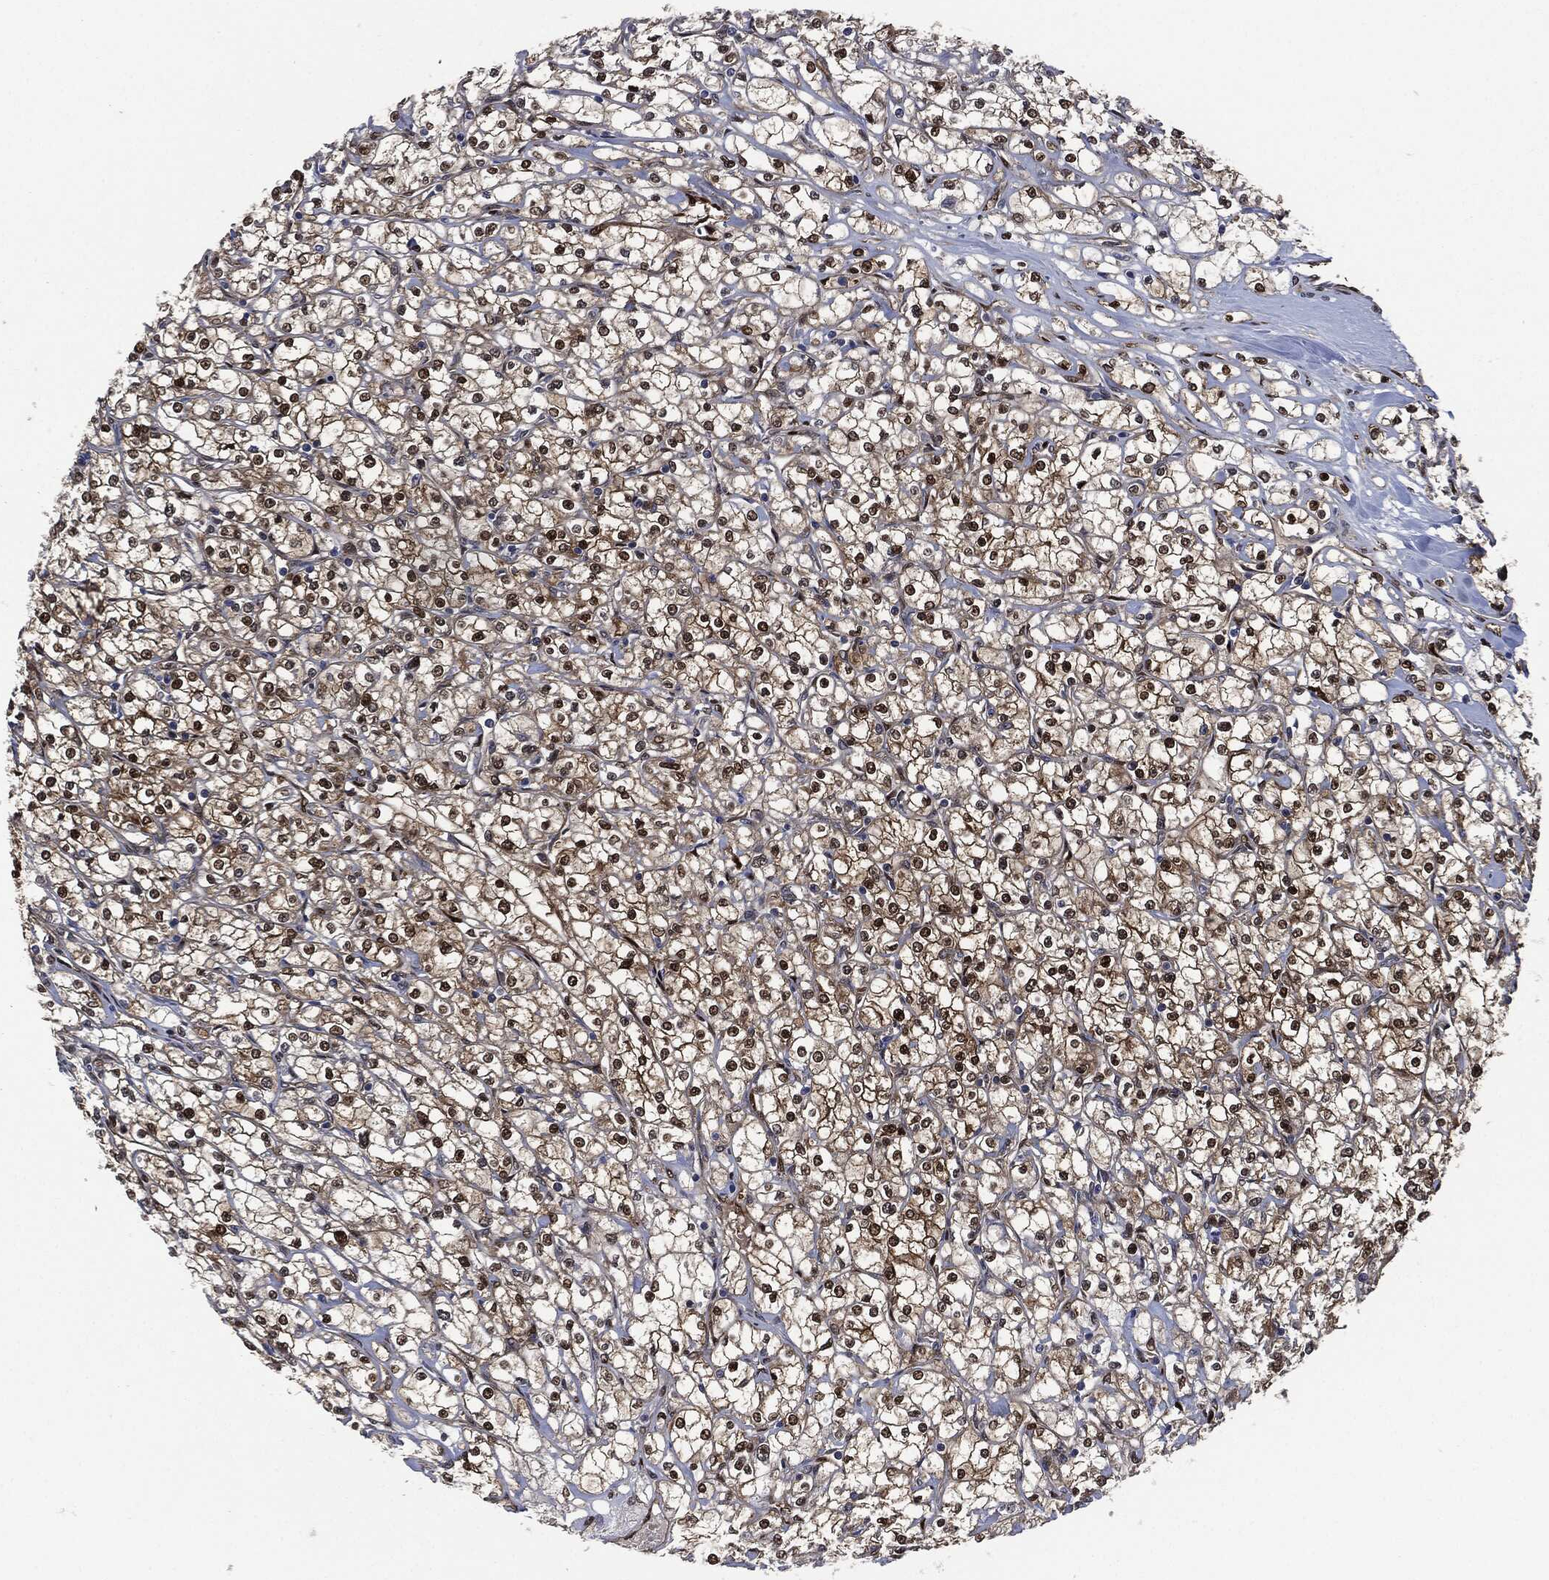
{"staining": {"intensity": "strong", "quantity": "25%-75%", "location": "nuclear"}, "tissue": "renal cancer", "cell_type": "Tumor cells", "image_type": "cancer", "snomed": [{"axis": "morphology", "description": "Adenocarcinoma, NOS"}, {"axis": "topography", "description": "Kidney"}], "caption": "Immunohistochemistry (IHC) of human renal cancer displays high levels of strong nuclear positivity in about 25%-75% of tumor cells.", "gene": "DCTN1", "patient": {"sex": "male", "age": 67}}